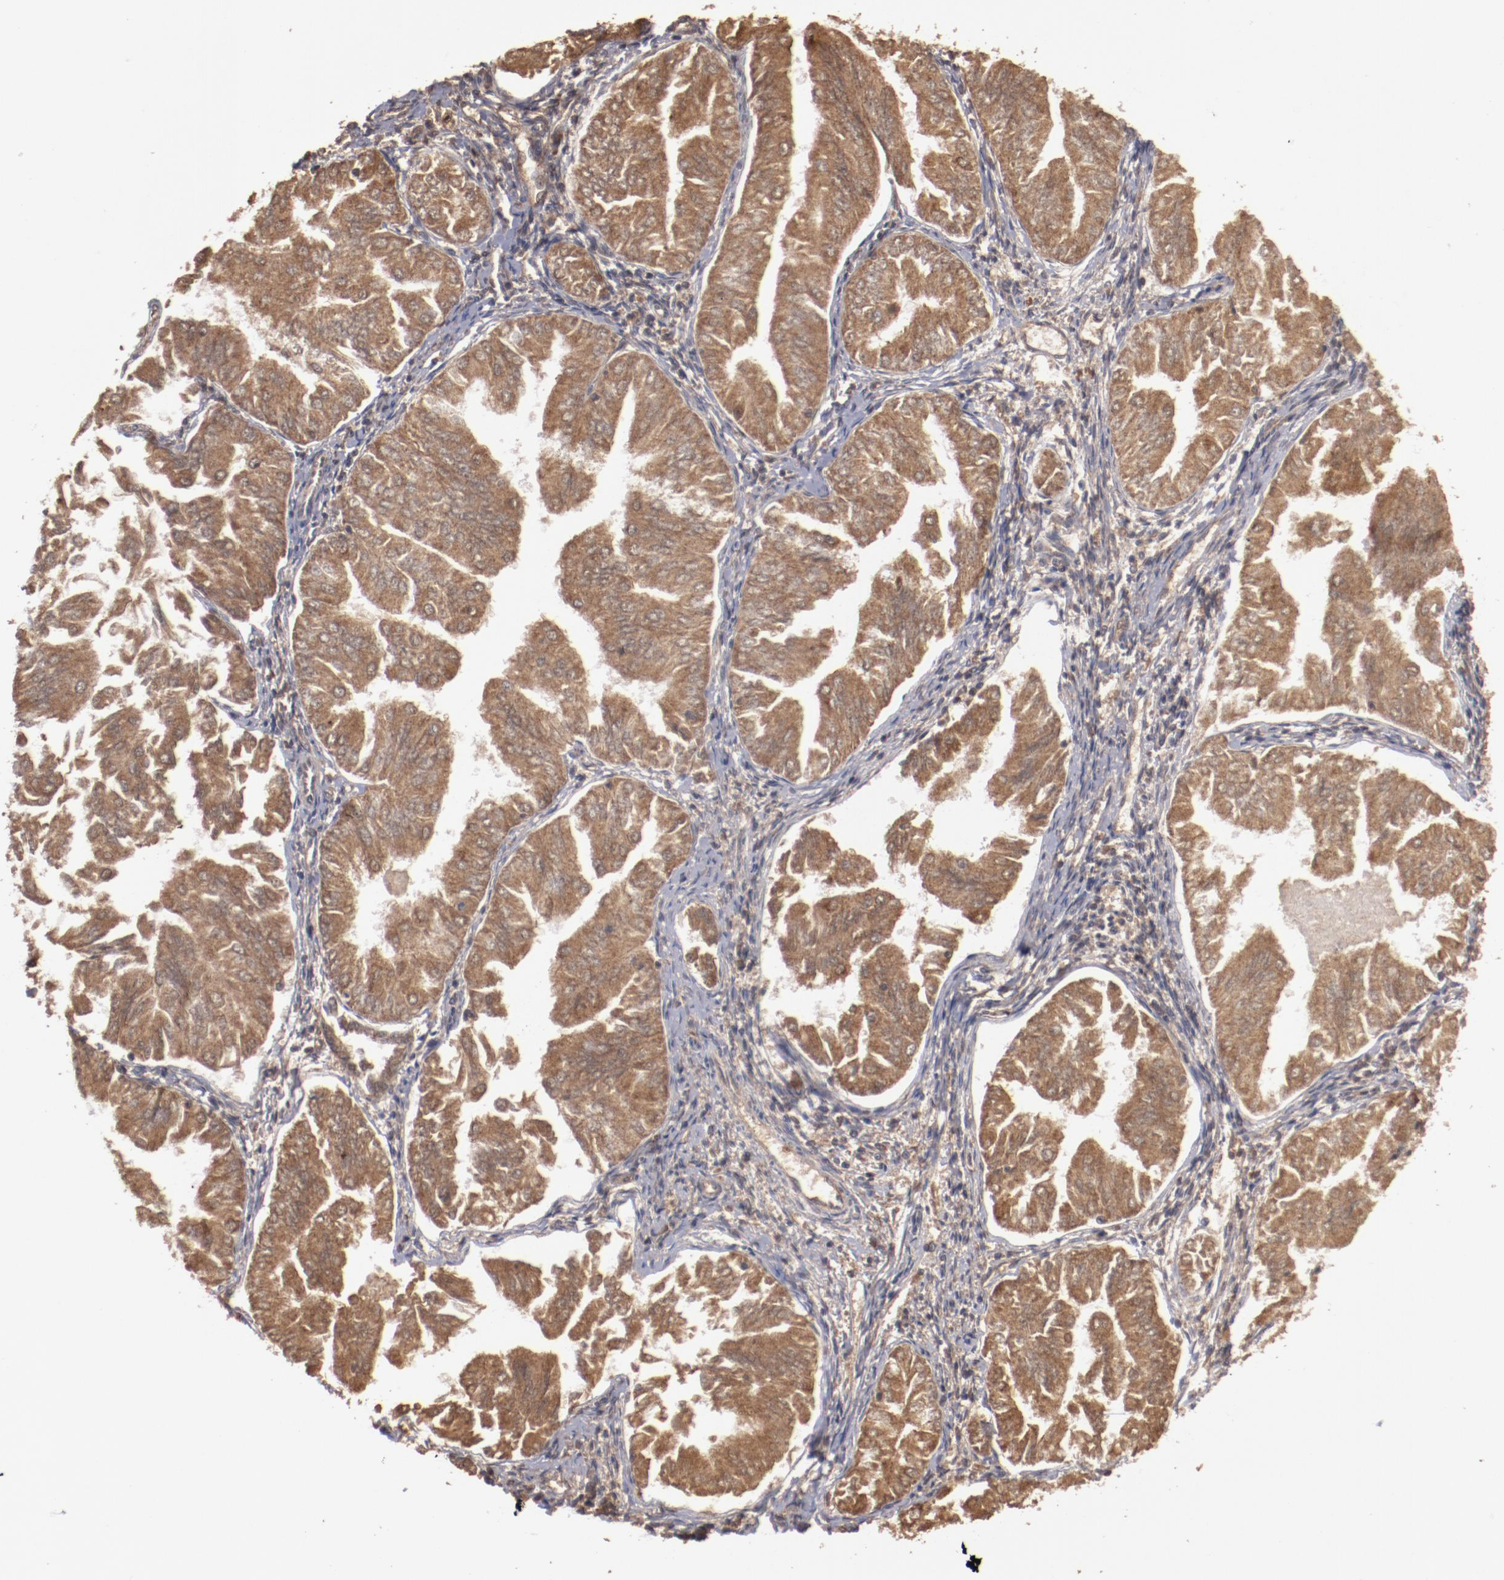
{"staining": {"intensity": "strong", "quantity": ">75%", "location": "cytoplasmic/membranous"}, "tissue": "endometrial cancer", "cell_type": "Tumor cells", "image_type": "cancer", "snomed": [{"axis": "morphology", "description": "Adenocarcinoma, NOS"}, {"axis": "topography", "description": "Endometrium"}], "caption": "Protein staining exhibits strong cytoplasmic/membranous expression in approximately >75% of tumor cells in endometrial cancer (adenocarcinoma). The staining was performed using DAB (3,3'-diaminobenzidine) to visualize the protein expression in brown, while the nuclei were stained in blue with hematoxylin (Magnification: 20x).", "gene": "TENM1", "patient": {"sex": "female", "age": 53}}